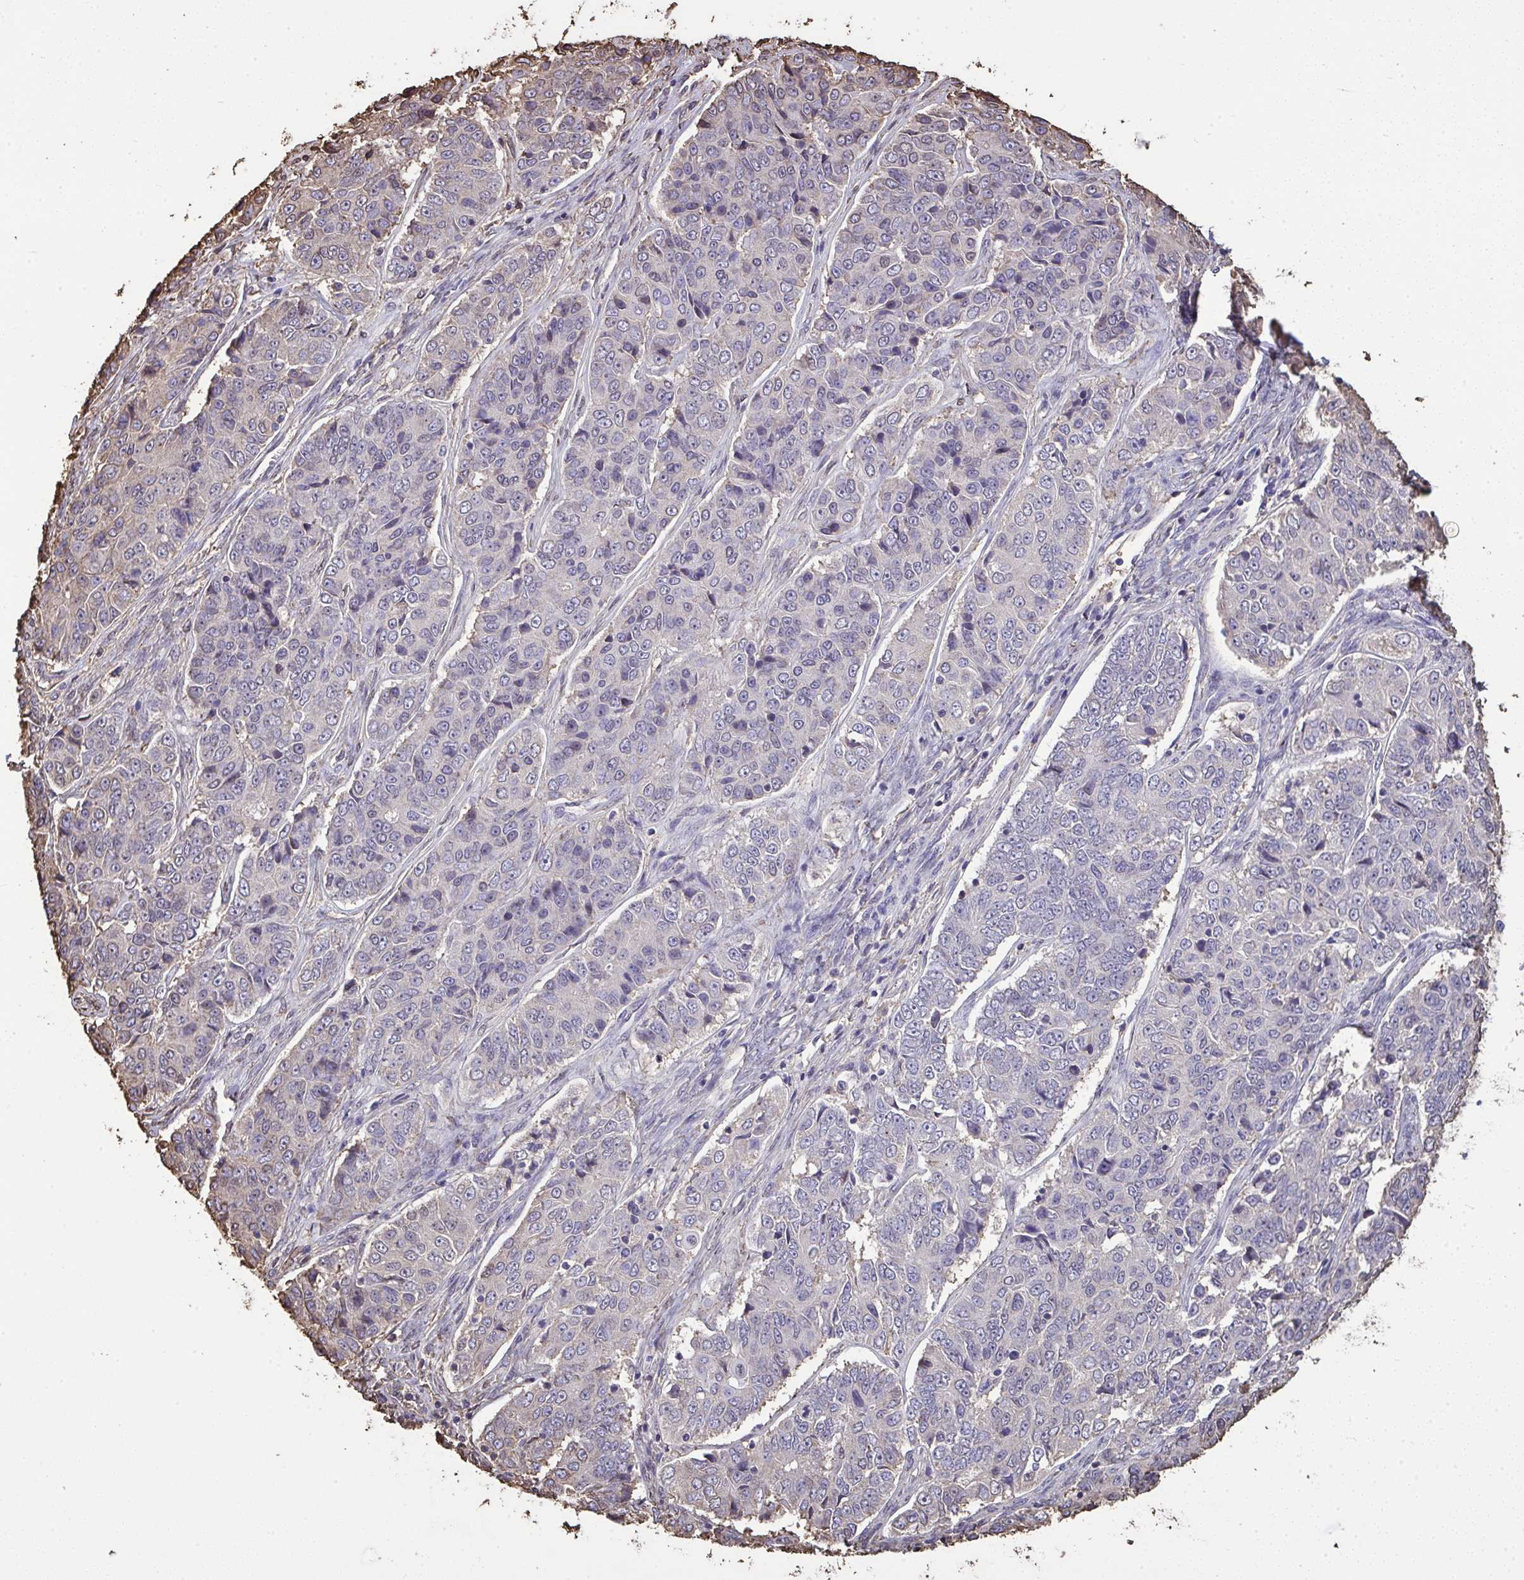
{"staining": {"intensity": "negative", "quantity": "none", "location": "none"}, "tissue": "ovarian cancer", "cell_type": "Tumor cells", "image_type": "cancer", "snomed": [{"axis": "morphology", "description": "Carcinoma, endometroid"}, {"axis": "topography", "description": "Ovary"}], "caption": "Immunohistochemistry (IHC) image of human ovarian cancer stained for a protein (brown), which displays no staining in tumor cells. (DAB (3,3'-diaminobenzidine) immunohistochemistry with hematoxylin counter stain).", "gene": "ANXA5", "patient": {"sex": "female", "age": 51}}